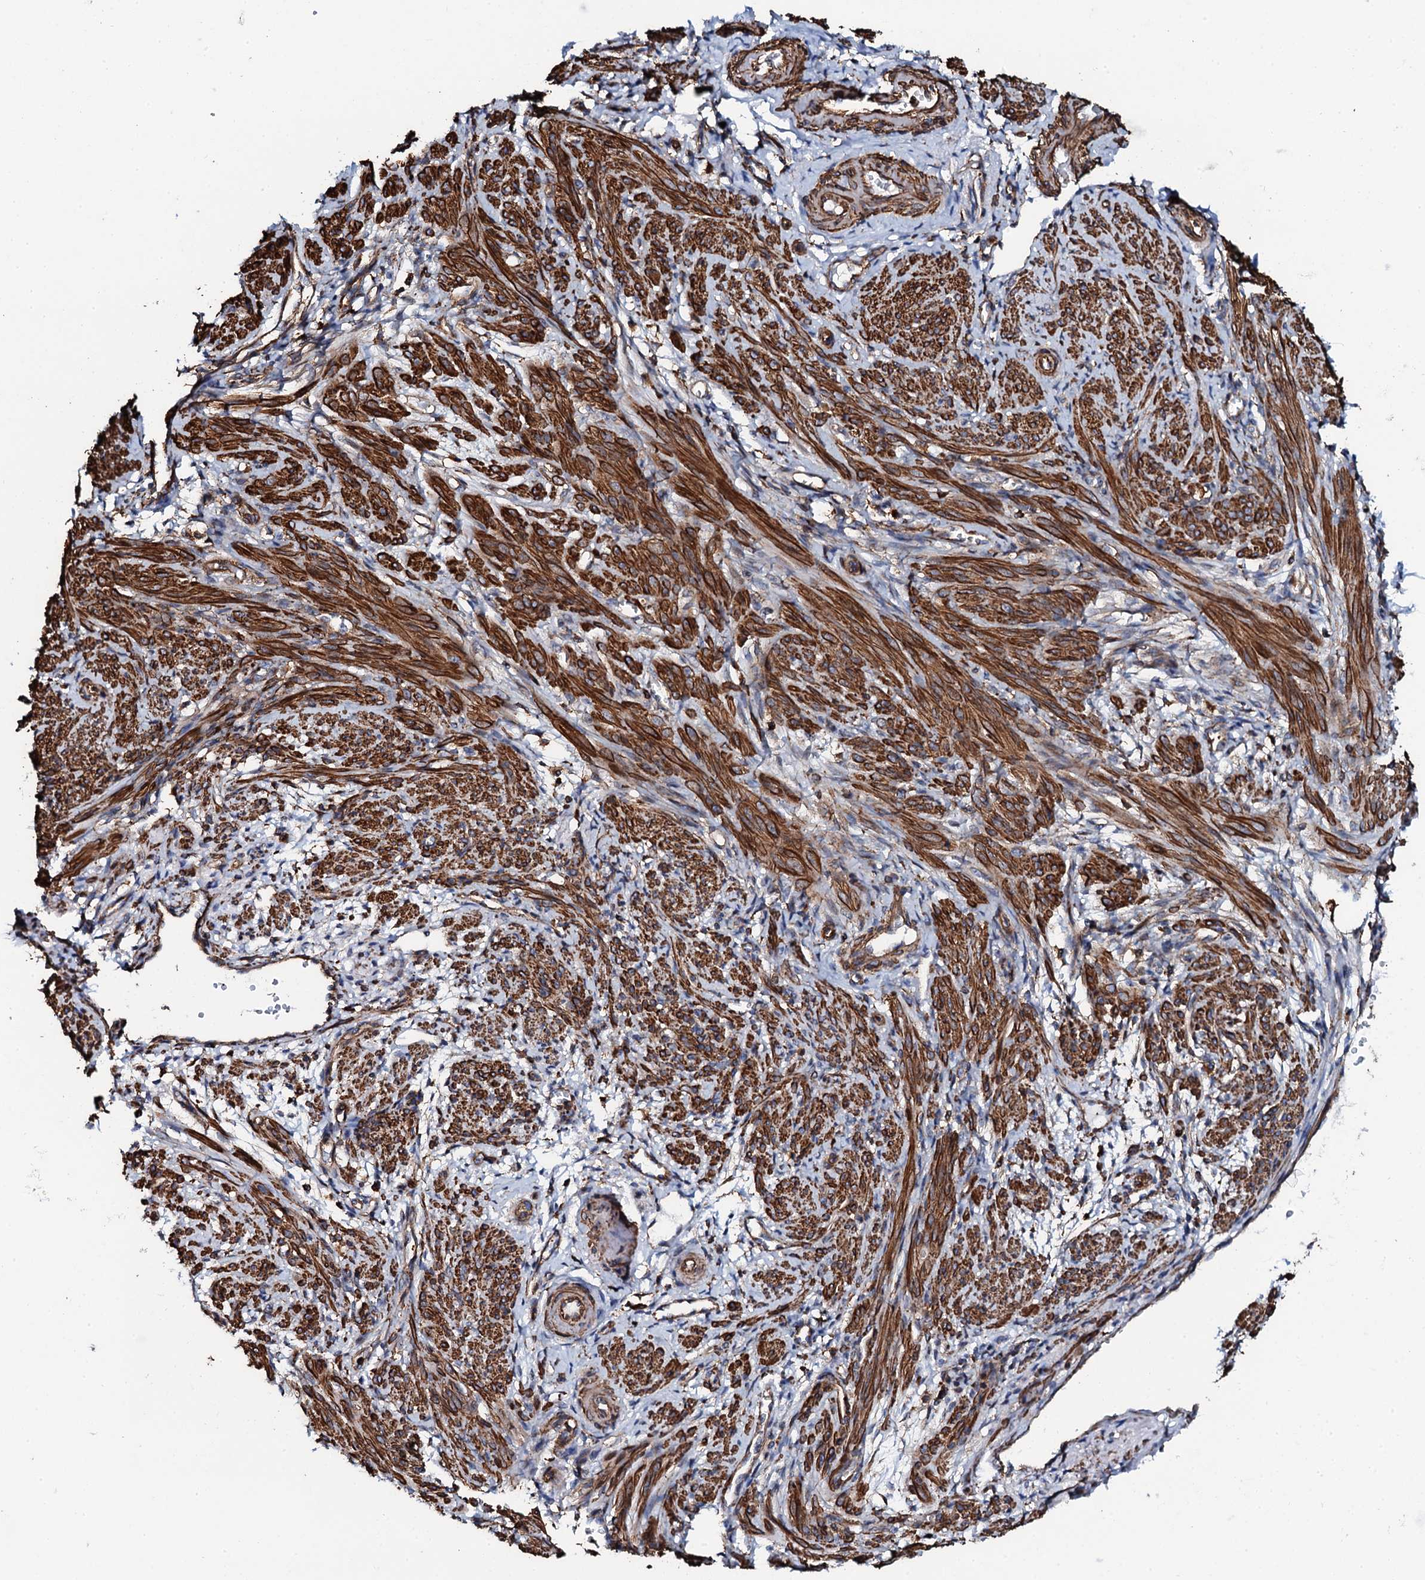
{"staining": {"intensity": "strong", "quantity": "25%-75%", "location": "cytoplasmic/membranous"}, "tissue": "smooth muscle", "cell_type": "Smooth muscle cells", "image_type": "normal", "snomed": [{"axis": "morphology", "description": "Normal tissue, NOS"}, {"axis": "topography", "description": "Smooth muscle"}], "caption": "Strong cytoplasmic/membranous positivity is present in approximately 25%-75% of smooth muscle cells in normal smooth muscle. (DAB (3,3'-diaminobenzidine) IHC with brightfield microscopy, high magnification).", "gene": "INTS10", "patient": {"sex": "female", "age": 39}}